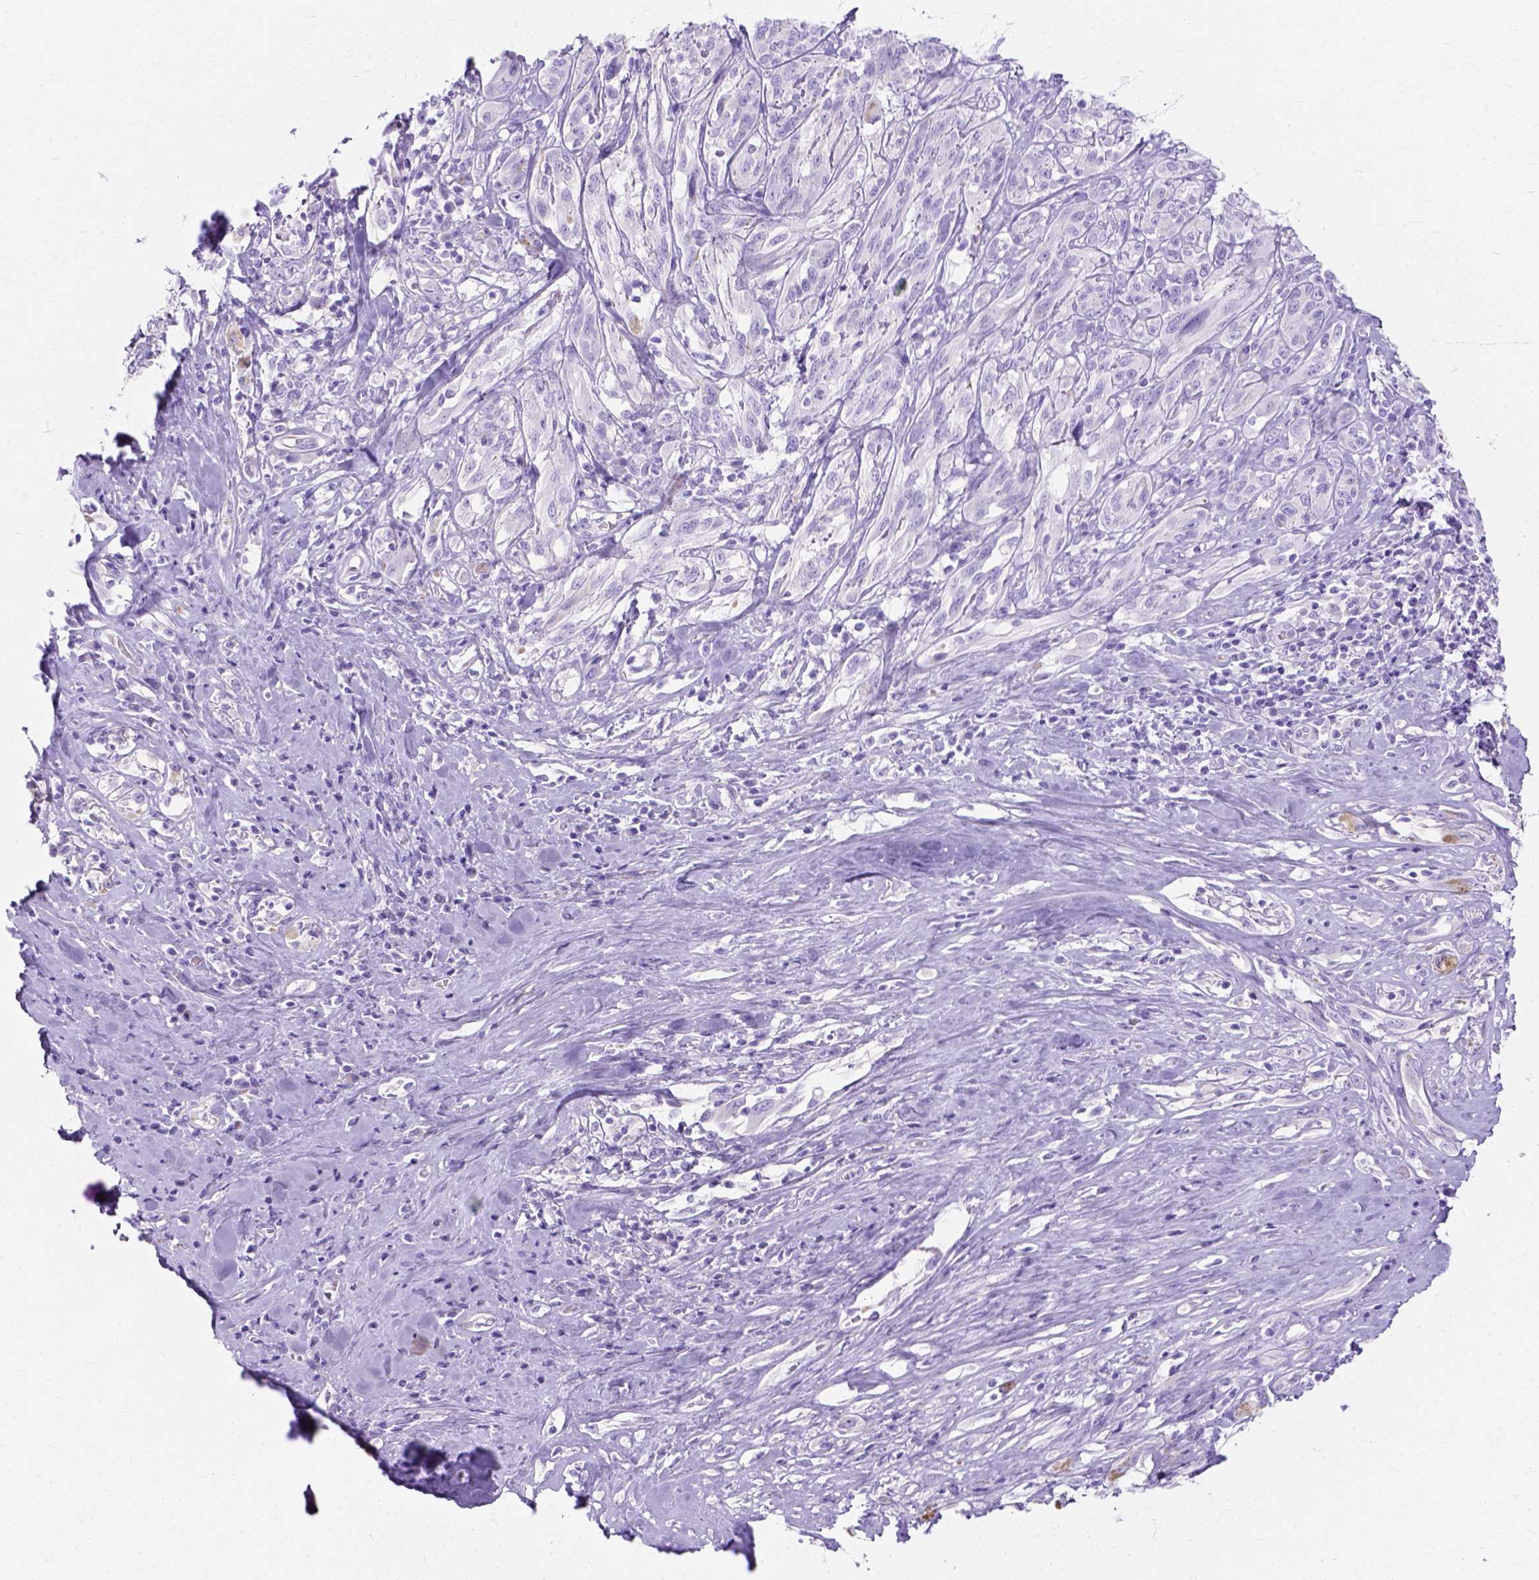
{"staining": {"intensity": "negative", "quantity": "none", "location": "none"}, "tissue": "melanoma", "cell_type": "Tumor cells", "image_type": "cancer", "snomed": [{"axis": "morphology", "description": "Malignant melanoma, NOS"}, {"axis": "topography", "description": "Skin"}], "caption": "Malignant melanoma was stained to show a protein in brown. There is no significant expression in tumor cells.", "gene": "MYH15", "patient": {"sex": "female", "age": 91}}